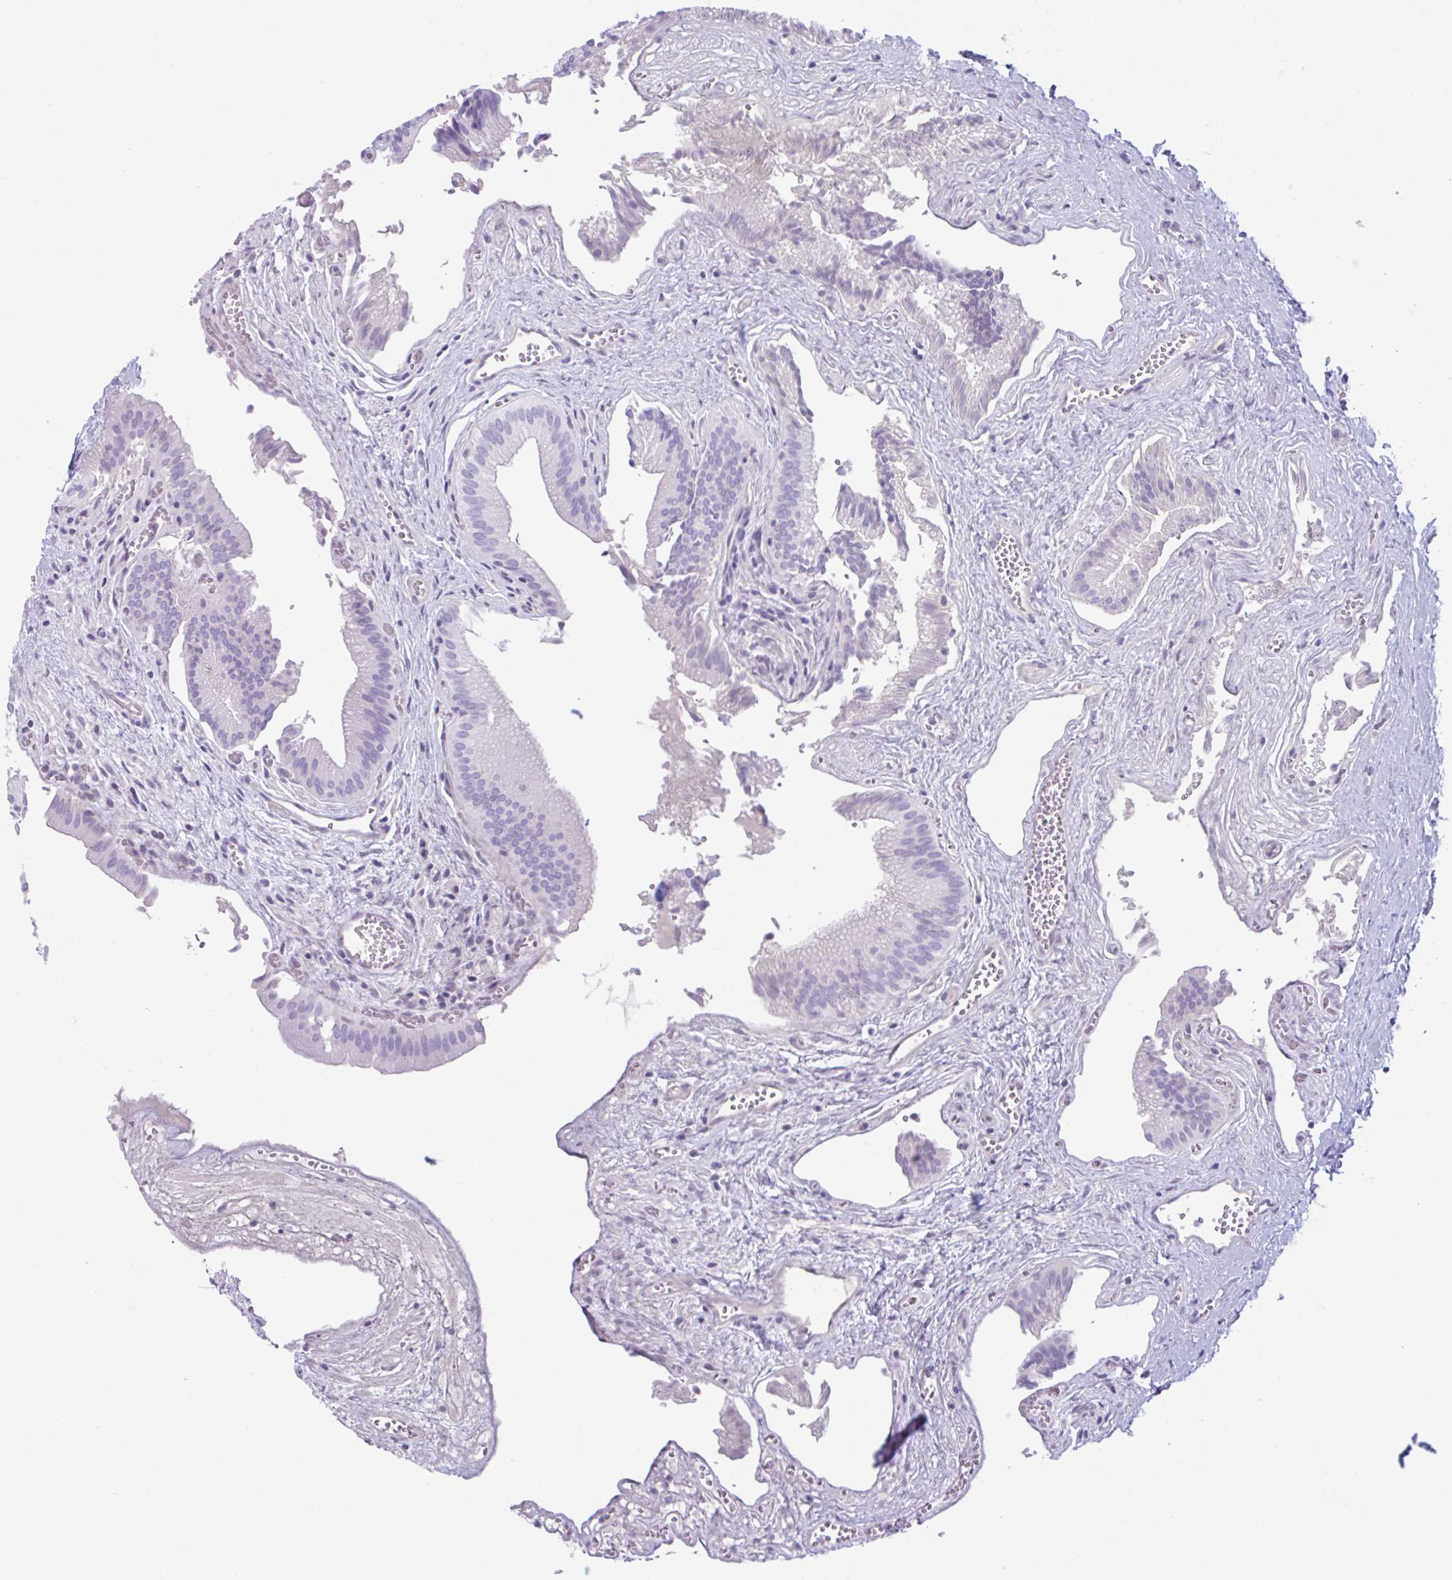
{"staining": {"intensity": "negative", "quantity": "none", "location": "none"}, "tissue": "gallbladder", "cell_type": "Glandular cells", "image_type": "normal", "snomed": [{"axis": "morphology", "description": "Normal tissue, NOS"}, {"axis": "topography", "description": "Gallbladder"}], "caption": "IHC micrograph of unremarkable gallbladder: human gallbladder stained with DAB exhibits no significant protein staining in glandular cells.", "gene": "C12orf71", "patient": {"sex": "male", "age": 17}}